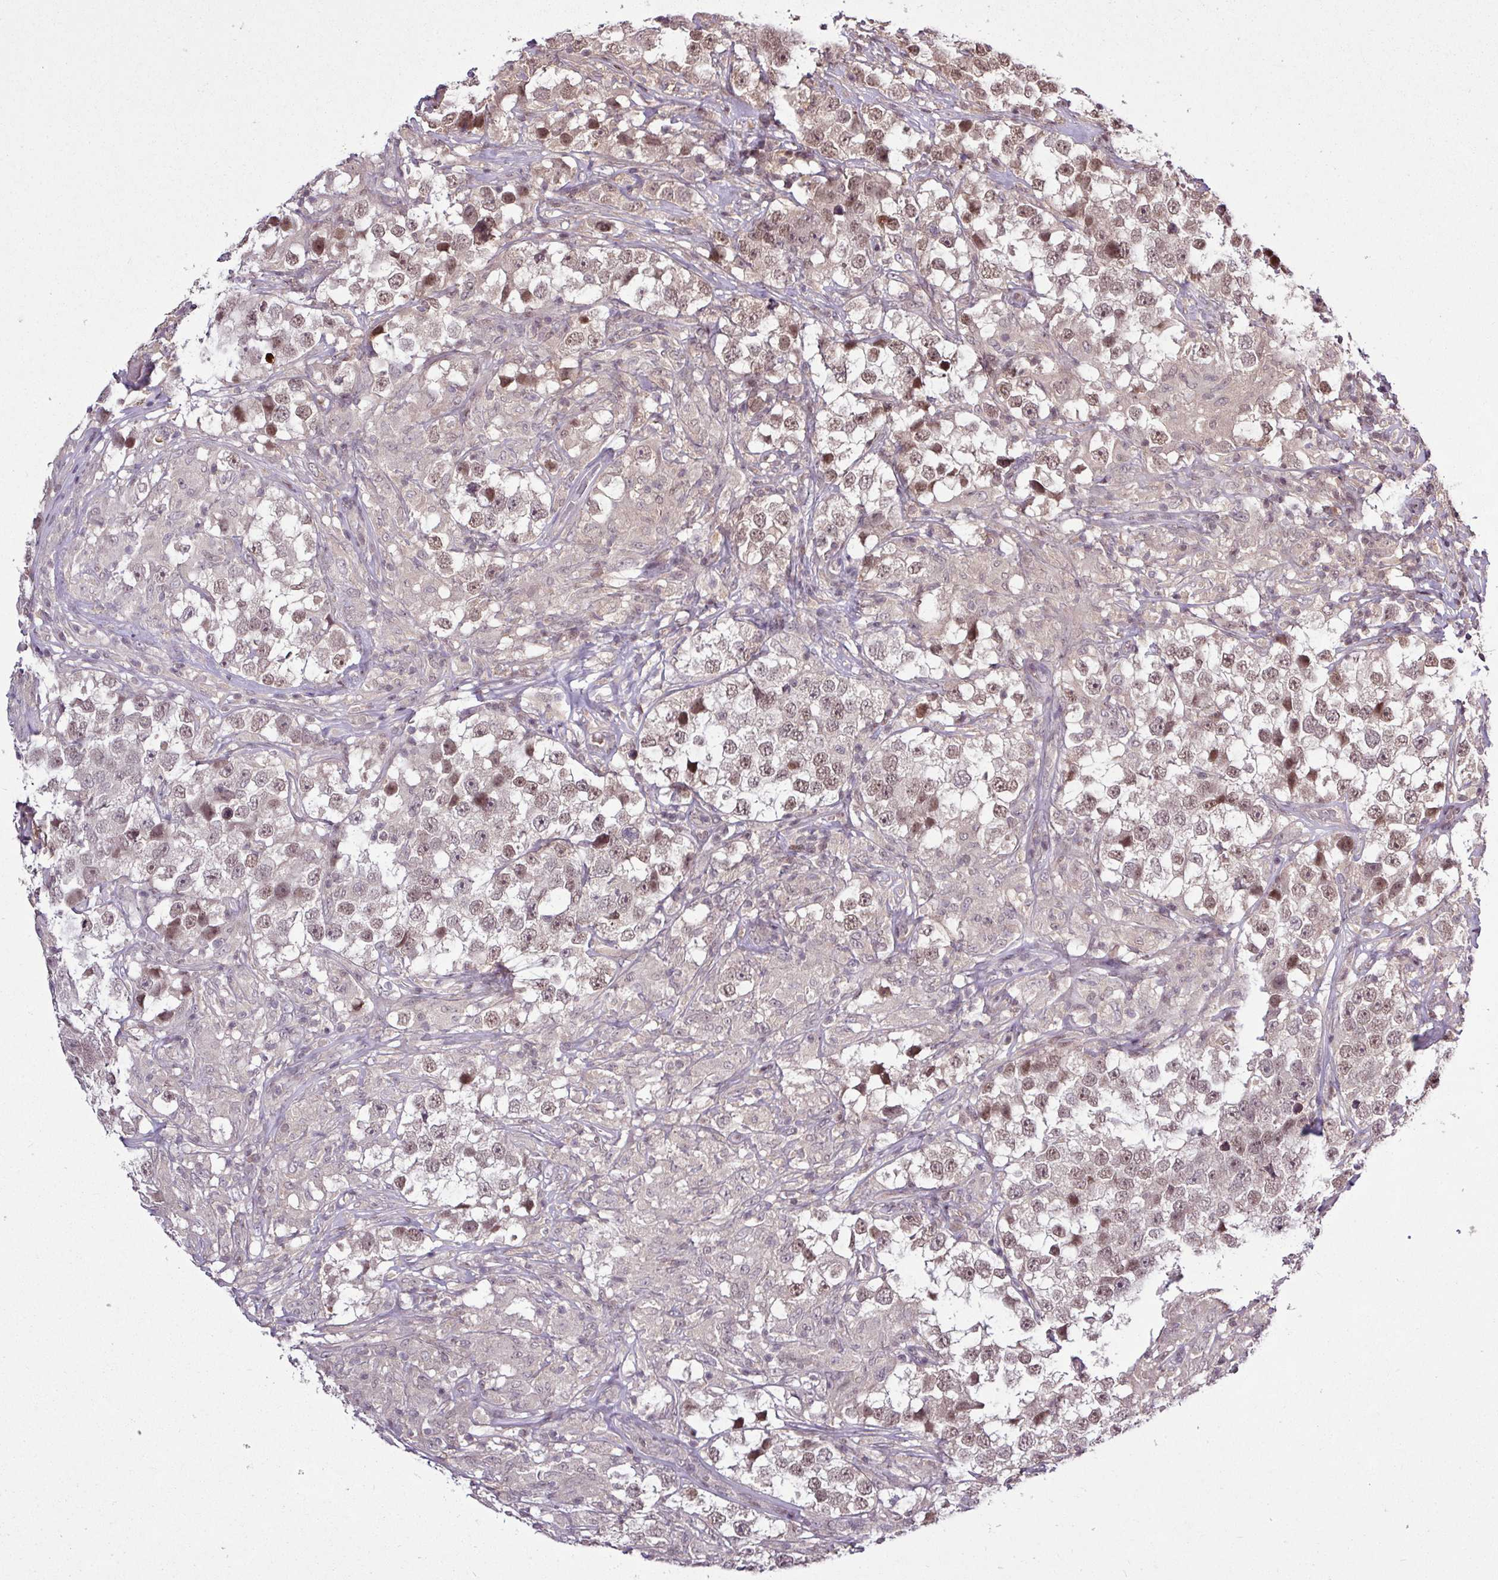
{"staining": {"intensity": "moderate", "quantity": ">75%", "location": "nuclear"}, "tissue": "testis cancer", "cell_type": "Tumor cells", "image_type": "cancer", "snomed": [{"axis": "morphology", "description": "Seminoma, NOS"}, {"axis": "topography", "description": "Testis"}], "caption": "Immunohistochemistry photomicrograph of seminoma (testis) stained for a protein (brown), which demonstrates medium levels of moderate nuclear staining in approximately >75% of tumor cells.", "gene": "ITPKC", "patient": {"sex": "male", "age": 46}}